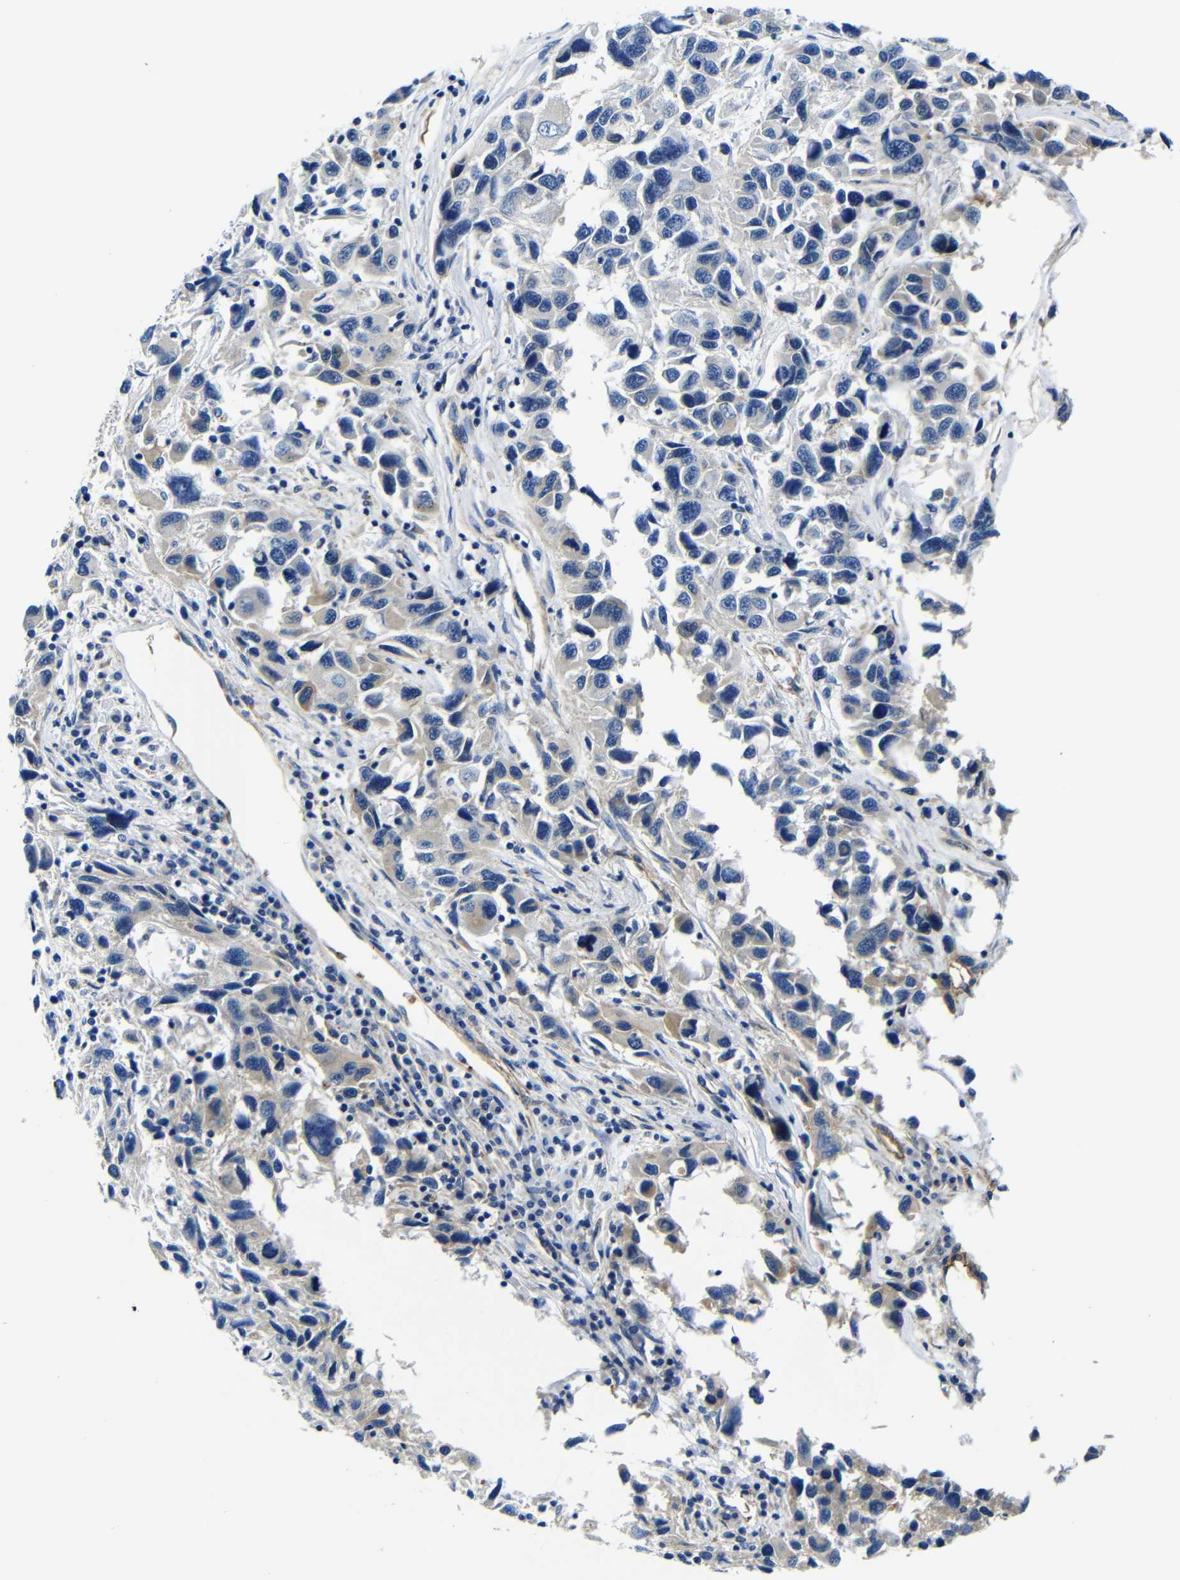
{"staining": {"intensity": "negative", "quantity": "none", "location": "none"}, "tissue": "melanoma", "cell_type": "Tumor cells", "image_type": "cancer", "snomed": [{"axis": "morphology", "description": "Malignant melanoma, NOS"}, {"axis": "topography", "description": "Skin"}], "caption": "Photomicrograph shows no protein staining in tumor cells of malignant melanoma tissue. The staining is performed using DAB (3,3'-diaminobenzidine) brown chromogen with nuclei counter-stained in using hematoxylin.", "gene": "GIMAP2", "patient": {"sex": "male", "age": 53}}